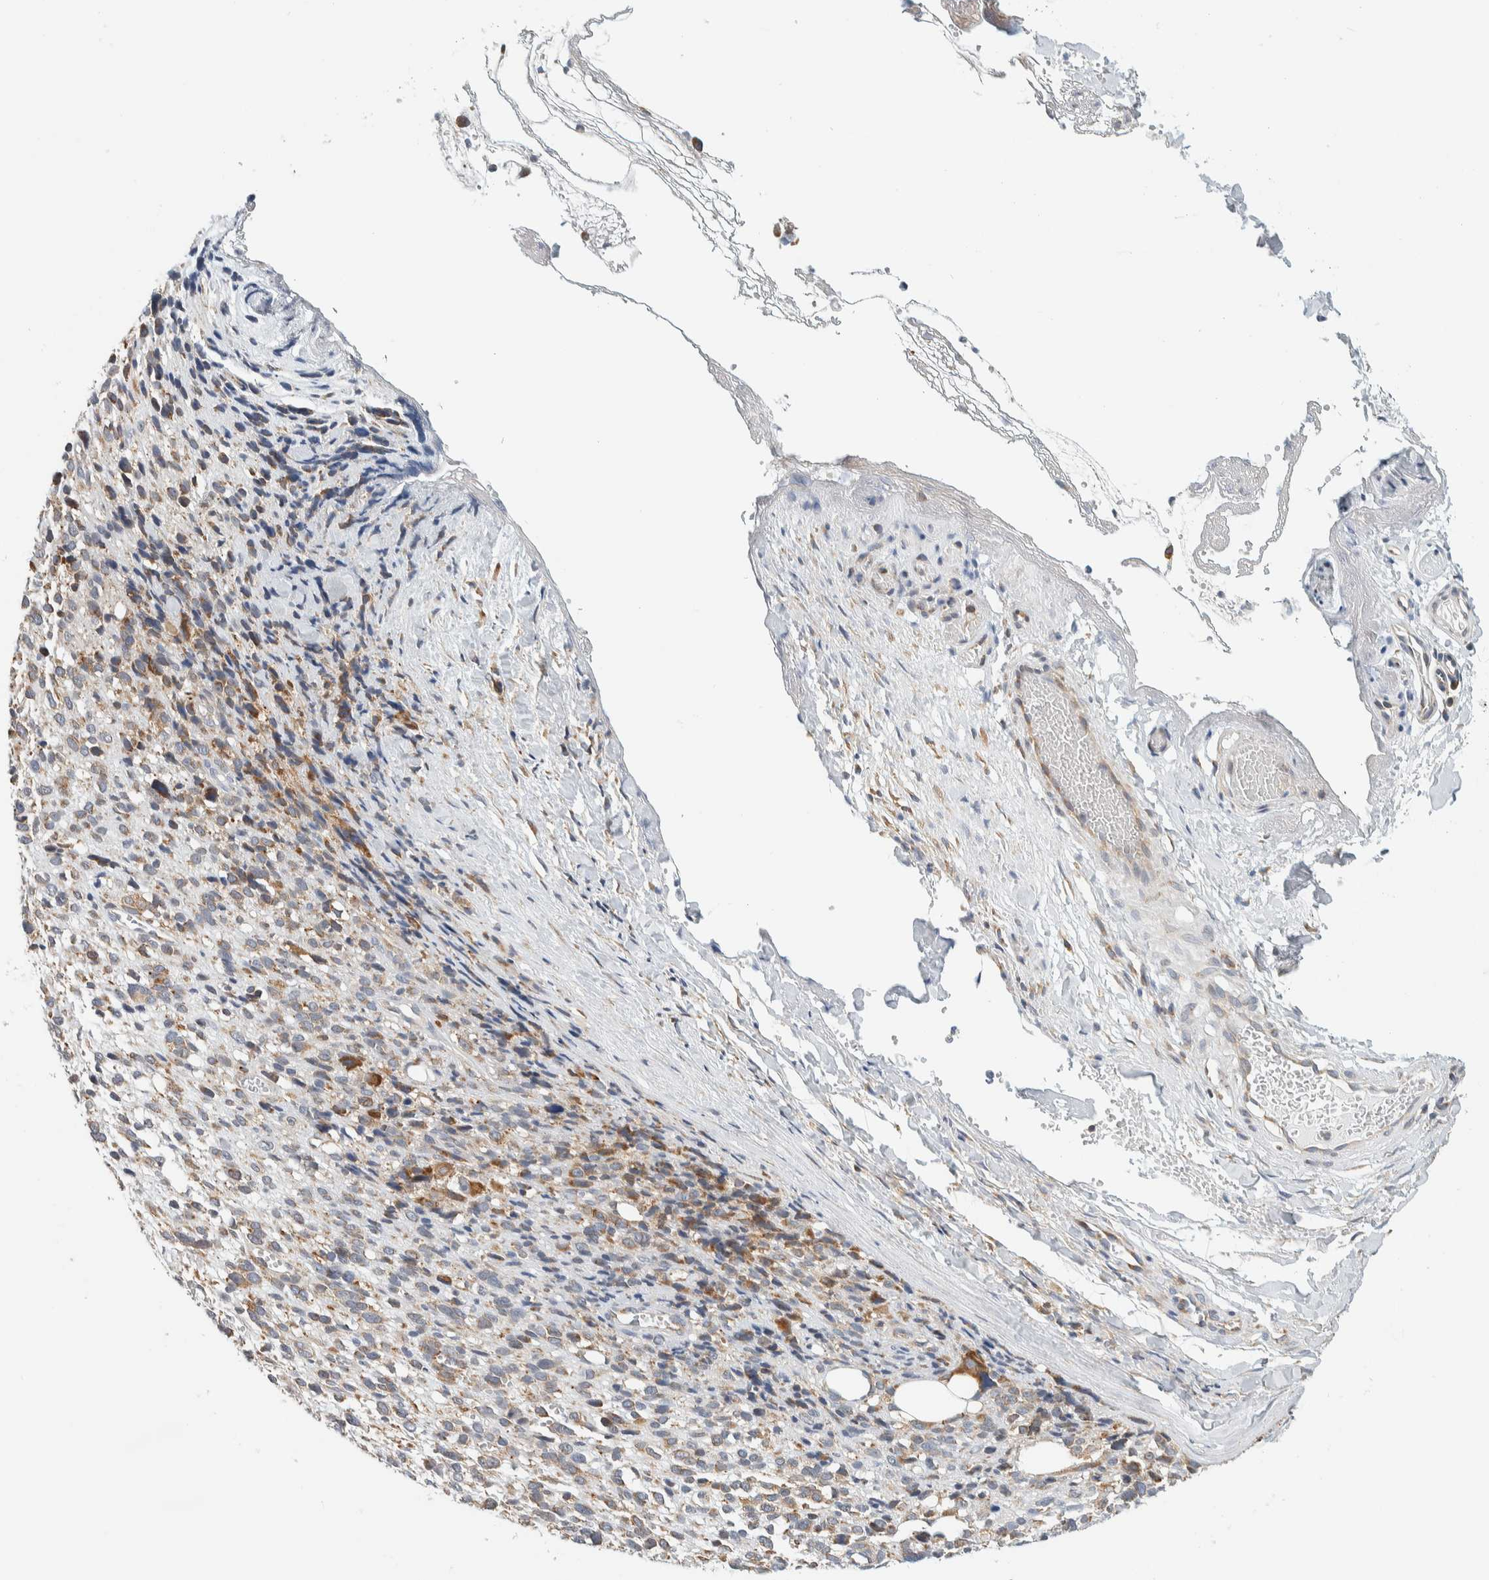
{"staining": {"intensity": "weak", "quantity": "<25%", "location": "cytoplasmic/membranous"}, "tissue": "melanoma", "cell_type": "Tumor cells", "image_type": "cancer", "snomed": [{"axis": "morphology", "description": "Malignant melanoma, NOS"}, {"axis": "topography", "description": "Skin"}], "caption": "A histopathology image of malignant melanoma stained for a protein exhibits no brown staining in tumor cells. (DAB (3,3'-diaminobenzidine) immunohistochemistry (IHC) with hematoxylin counter stain).", "gene": "CCDC57", "patient": {"sex": "female", "age": 55}}